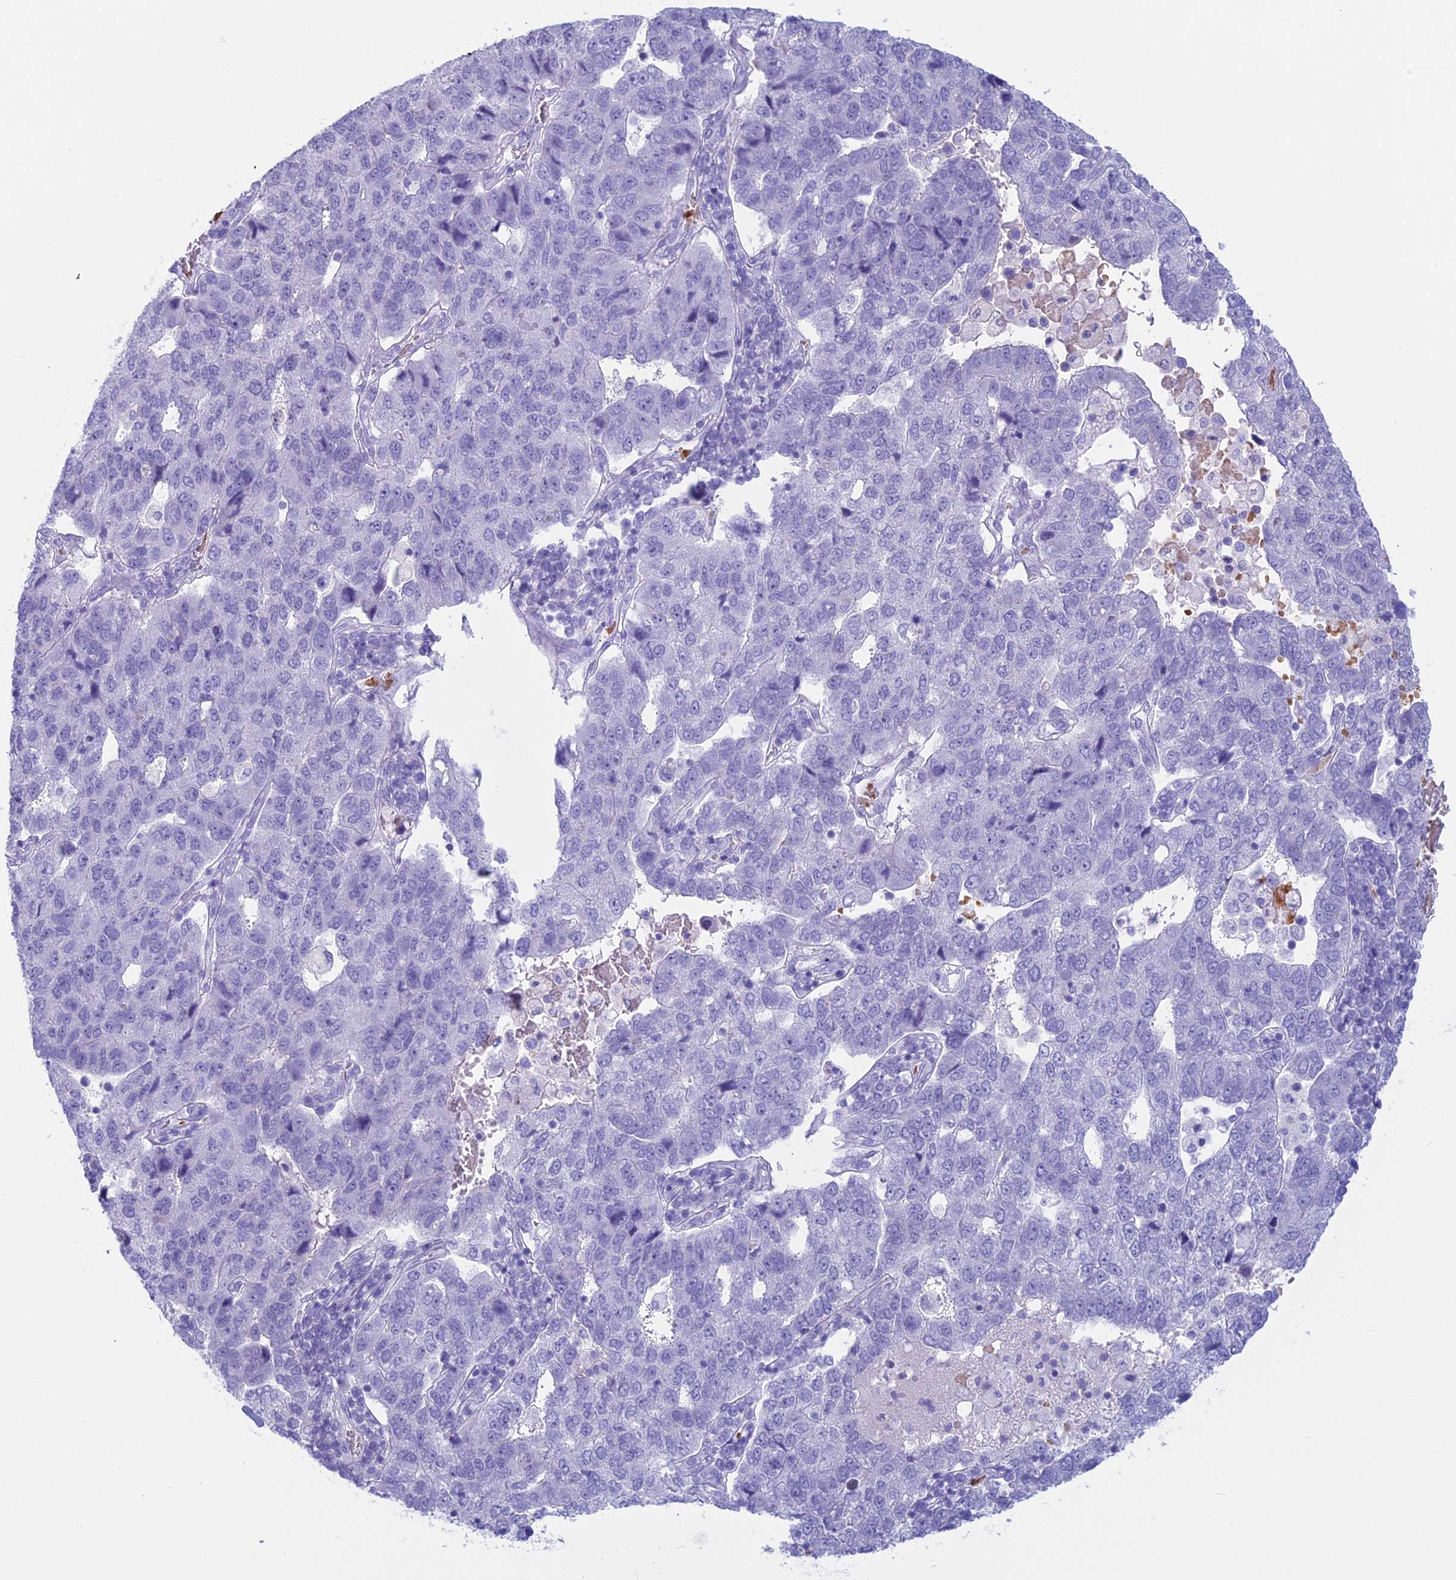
{"staining": {"intensity": "negative", "quantity": "none", "location": "none"}, "tissue": "pancreatic cancer", "cell_type": "Tumor cells", "image_type": "cancer", "snomed": [{"axis": "morphology", "description": "Adenocarcinoma, NOS"}, {"axis": "topography", "description": "Pancreas"}], "caption": "Tumor cells show no significant protein expression in adenocarcinoma (pancreatic).", "gene": "GAPDHS", "patient": {"sex": "female", "age": 61}}